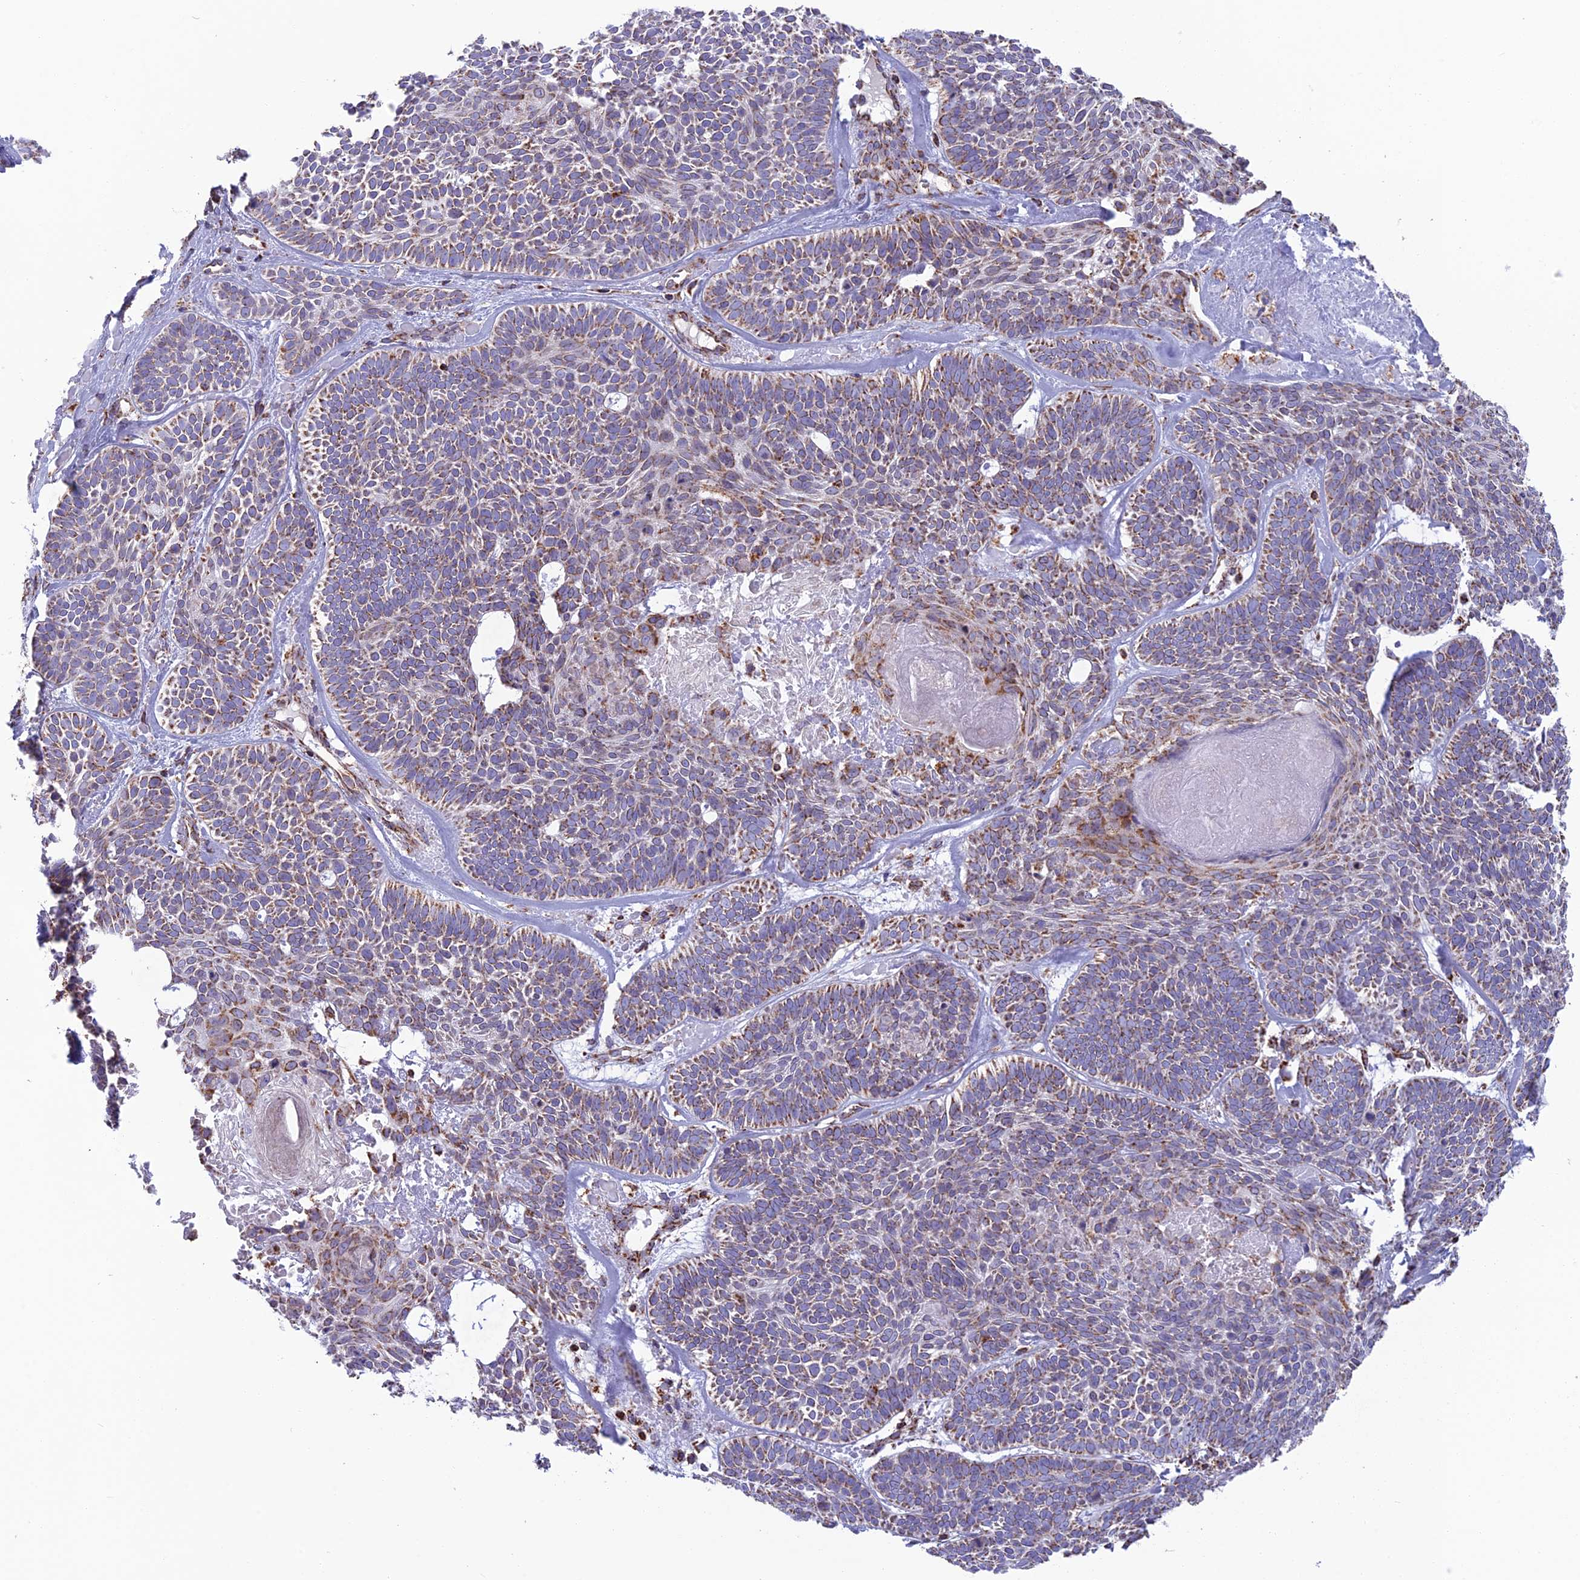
{"staining": {"intensity": "moderate", "quantity": "25%-75%", "location": "cytoplasmic/membranous"}, "tissue": "skin cancer", "cell_type": "Tumor cells", "image_type": "cancer", "snomed": [{"axis": "morphology", "description": "Basal cell carcinoma"}, {"axis": "topography", "description": "Skin"}], "caption": "The immunohistochemical stain highlights moderate cytoplasmic/membranous staining in tumor cells of skin basal cell carcinoma tissue.", "gene": "CS", "patient": {"sex": "male", "age": 85}}